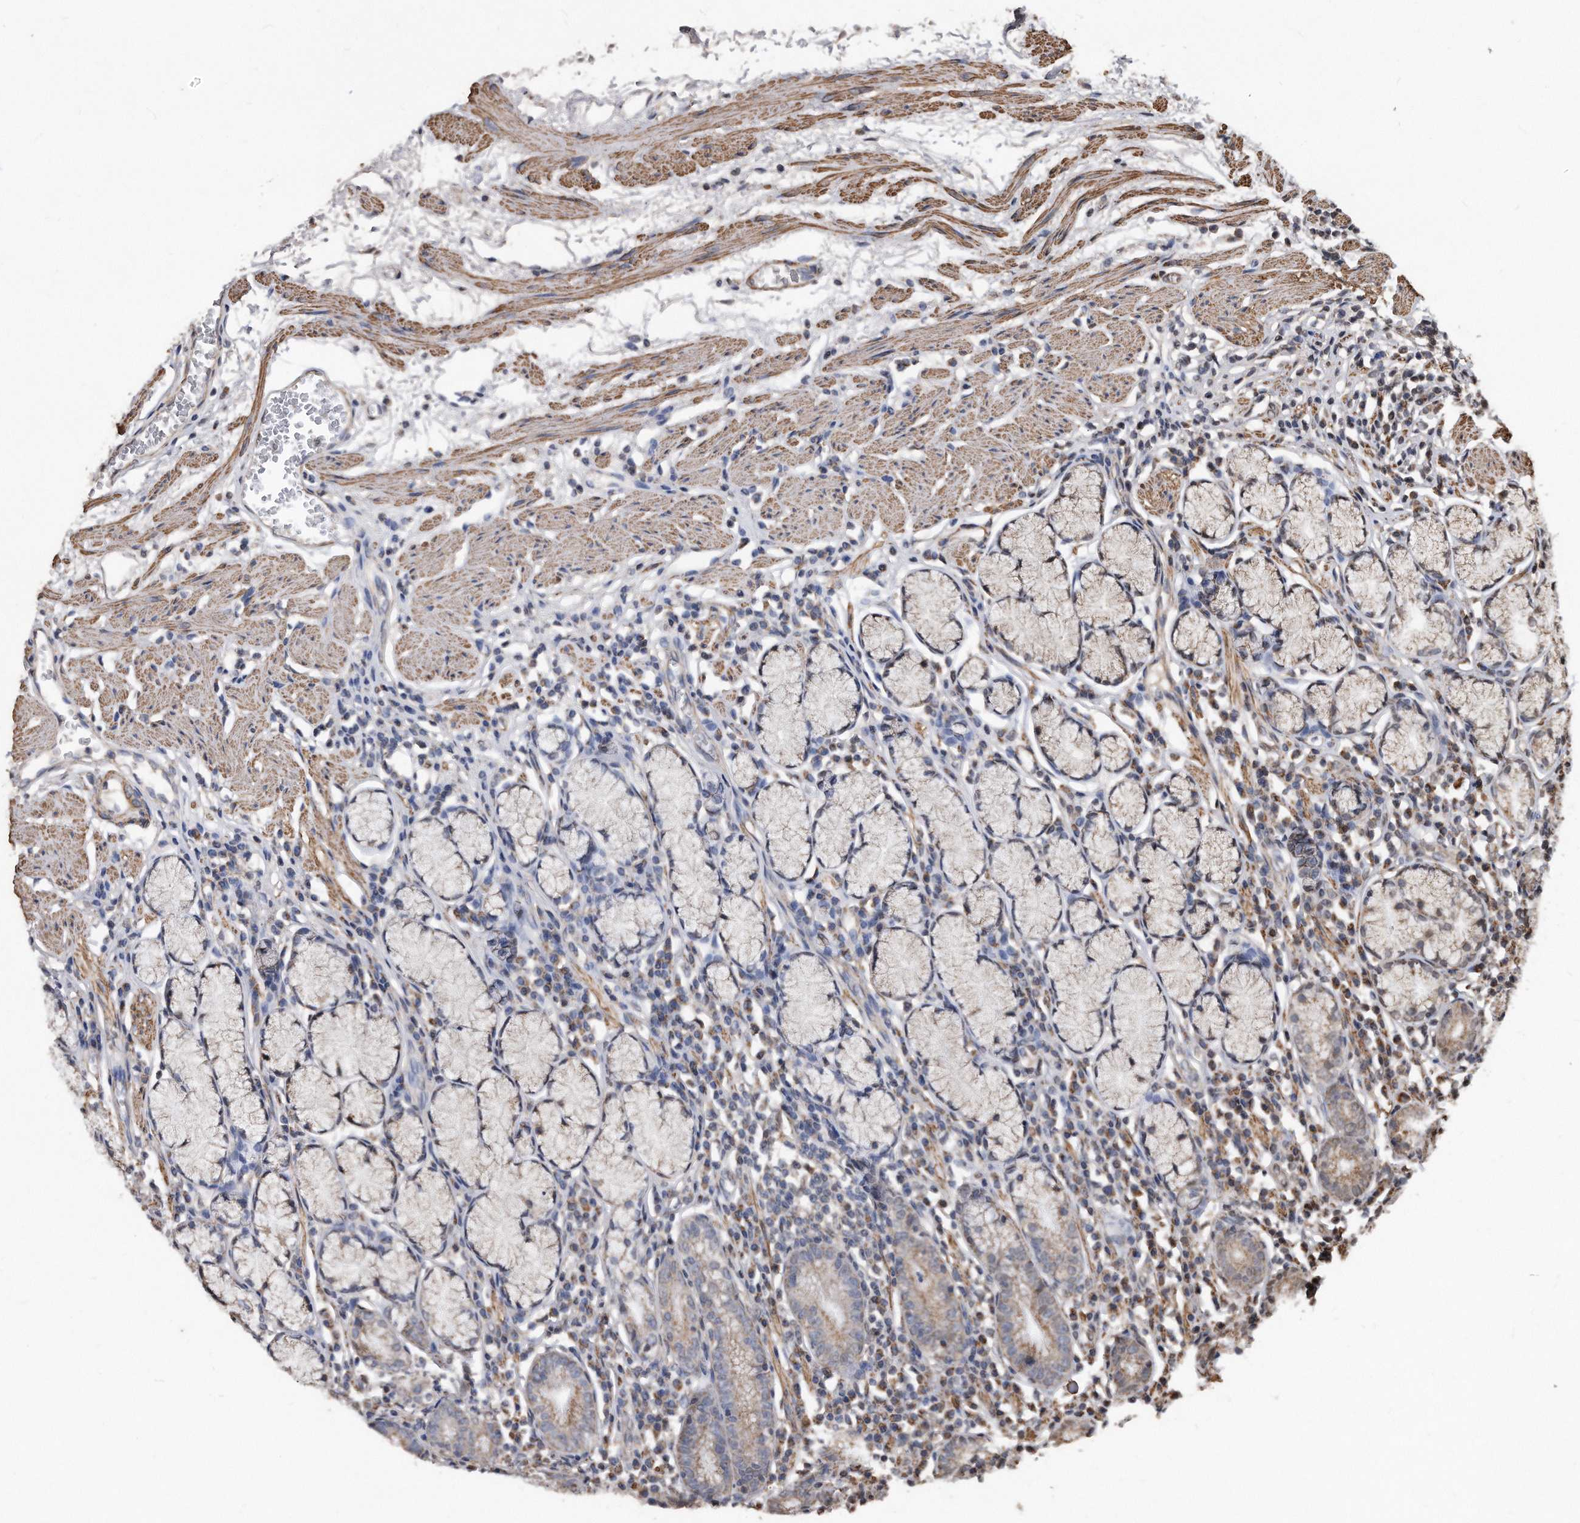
{"staining": {"intensity": "moderate", "quantity": "25%-75%", "location": "cytoplasmic/membranous"}, "tissue": "stomach", "cell_type": "Glandular cells", "image_type": "normal", "snomed": [{"axis": "morphology", "description": "Normal tissue, NOS"}, {"axis": "topography", "description": "Stomach"}], "caption": "Brown immunohistochemical staining in normal stomach shows moderate cytoplasmic/membranous positivity in approximately 25%-75% of glandular cells.", "gene": "DUSP22", "patient": {"sex": "male", "age": 55}}